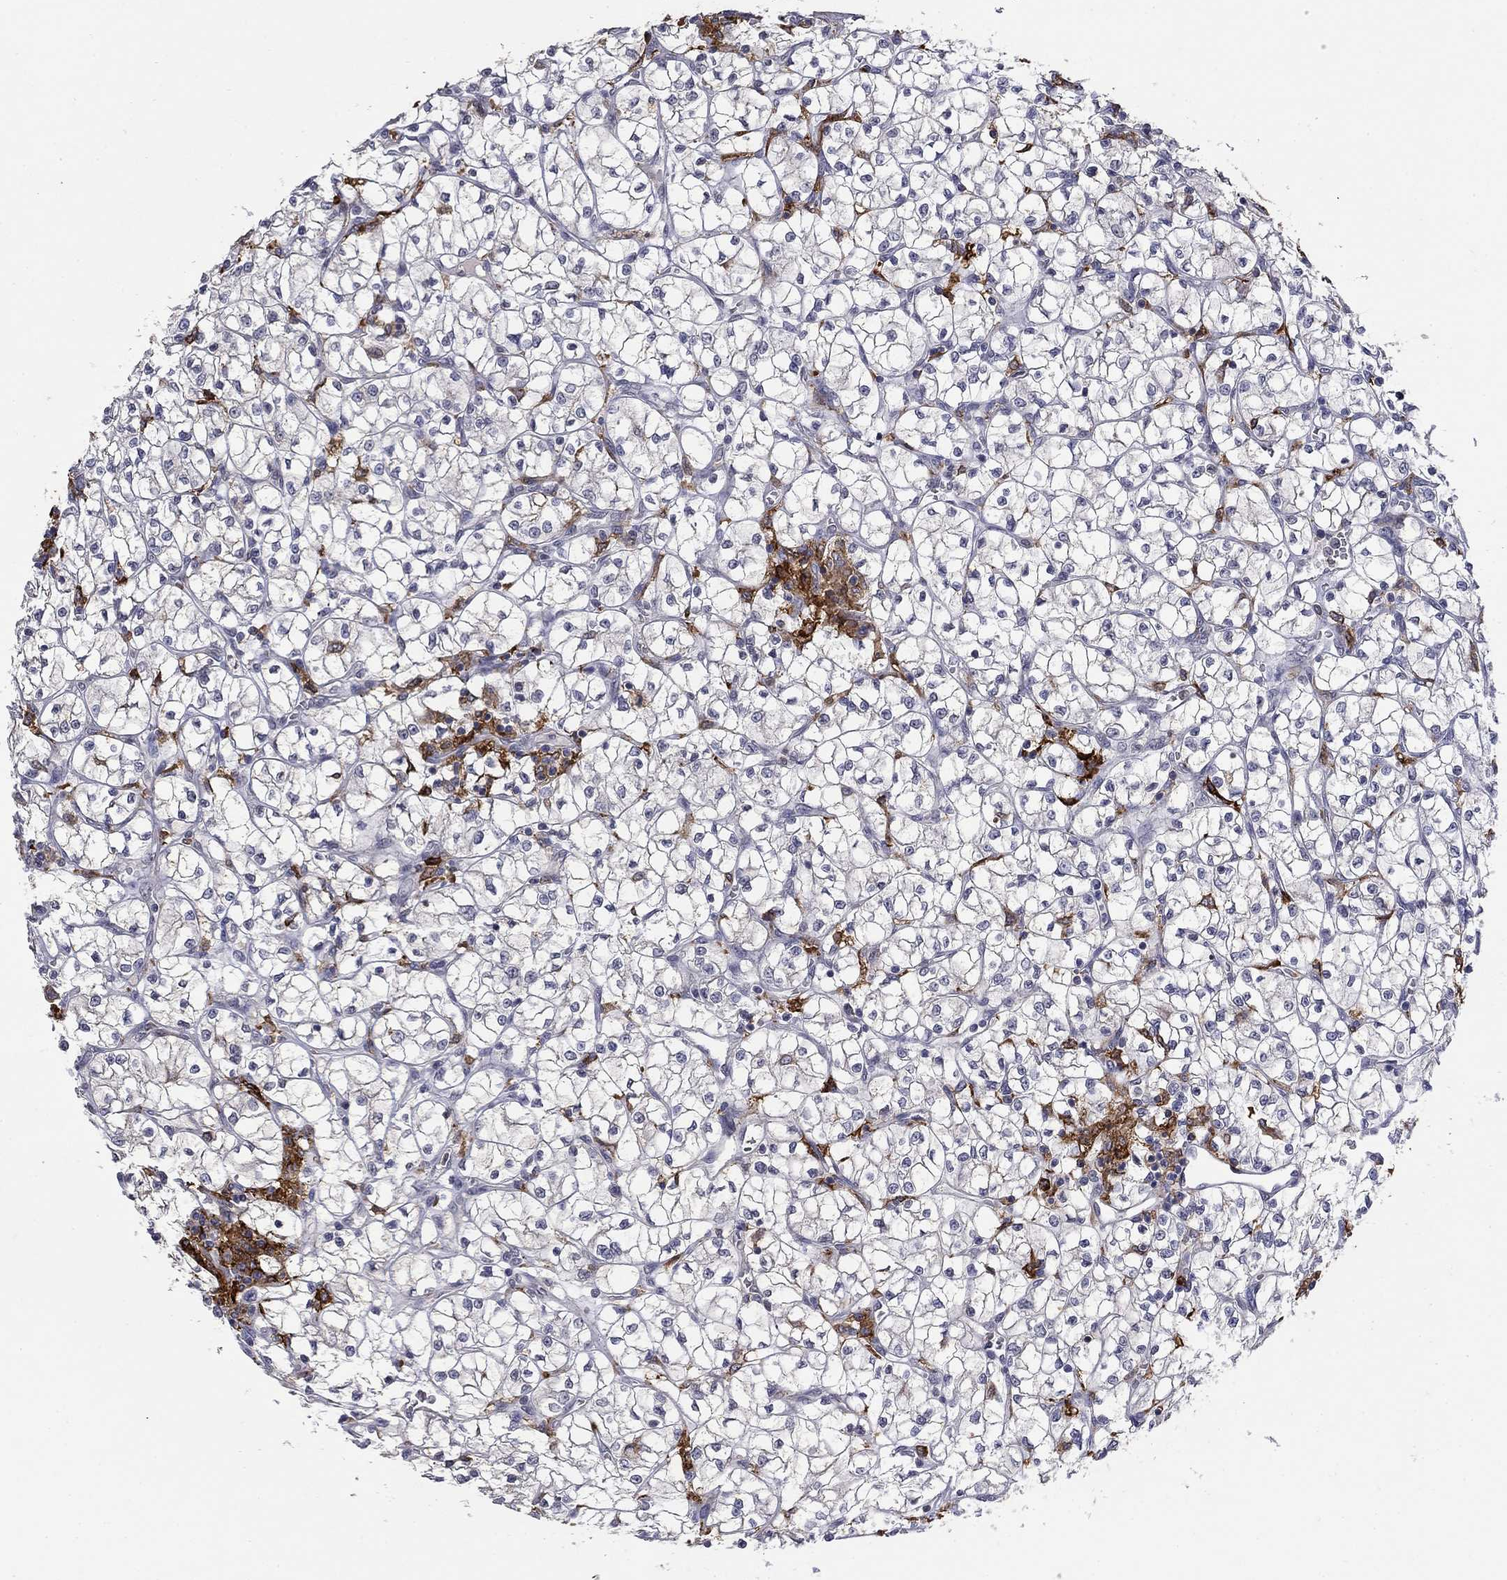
{"staining": {"intensity": "negative", "quantity": "none", "location": "none"}, "tissue": "renal cancer", "cell_type": "Tumor cells", "image_type": "cancer", "snomed": [{"axis": "morphology", "description": "Adenocarcinoma, NOS"}, {"axis": "topography", "description": "Kidney"}], "caption": "Tumor cells show no significant staining in renal cancer (adenocarcinoma).", "gene": "GRIA3", "patient": {"sex": "female", "age": 64}}